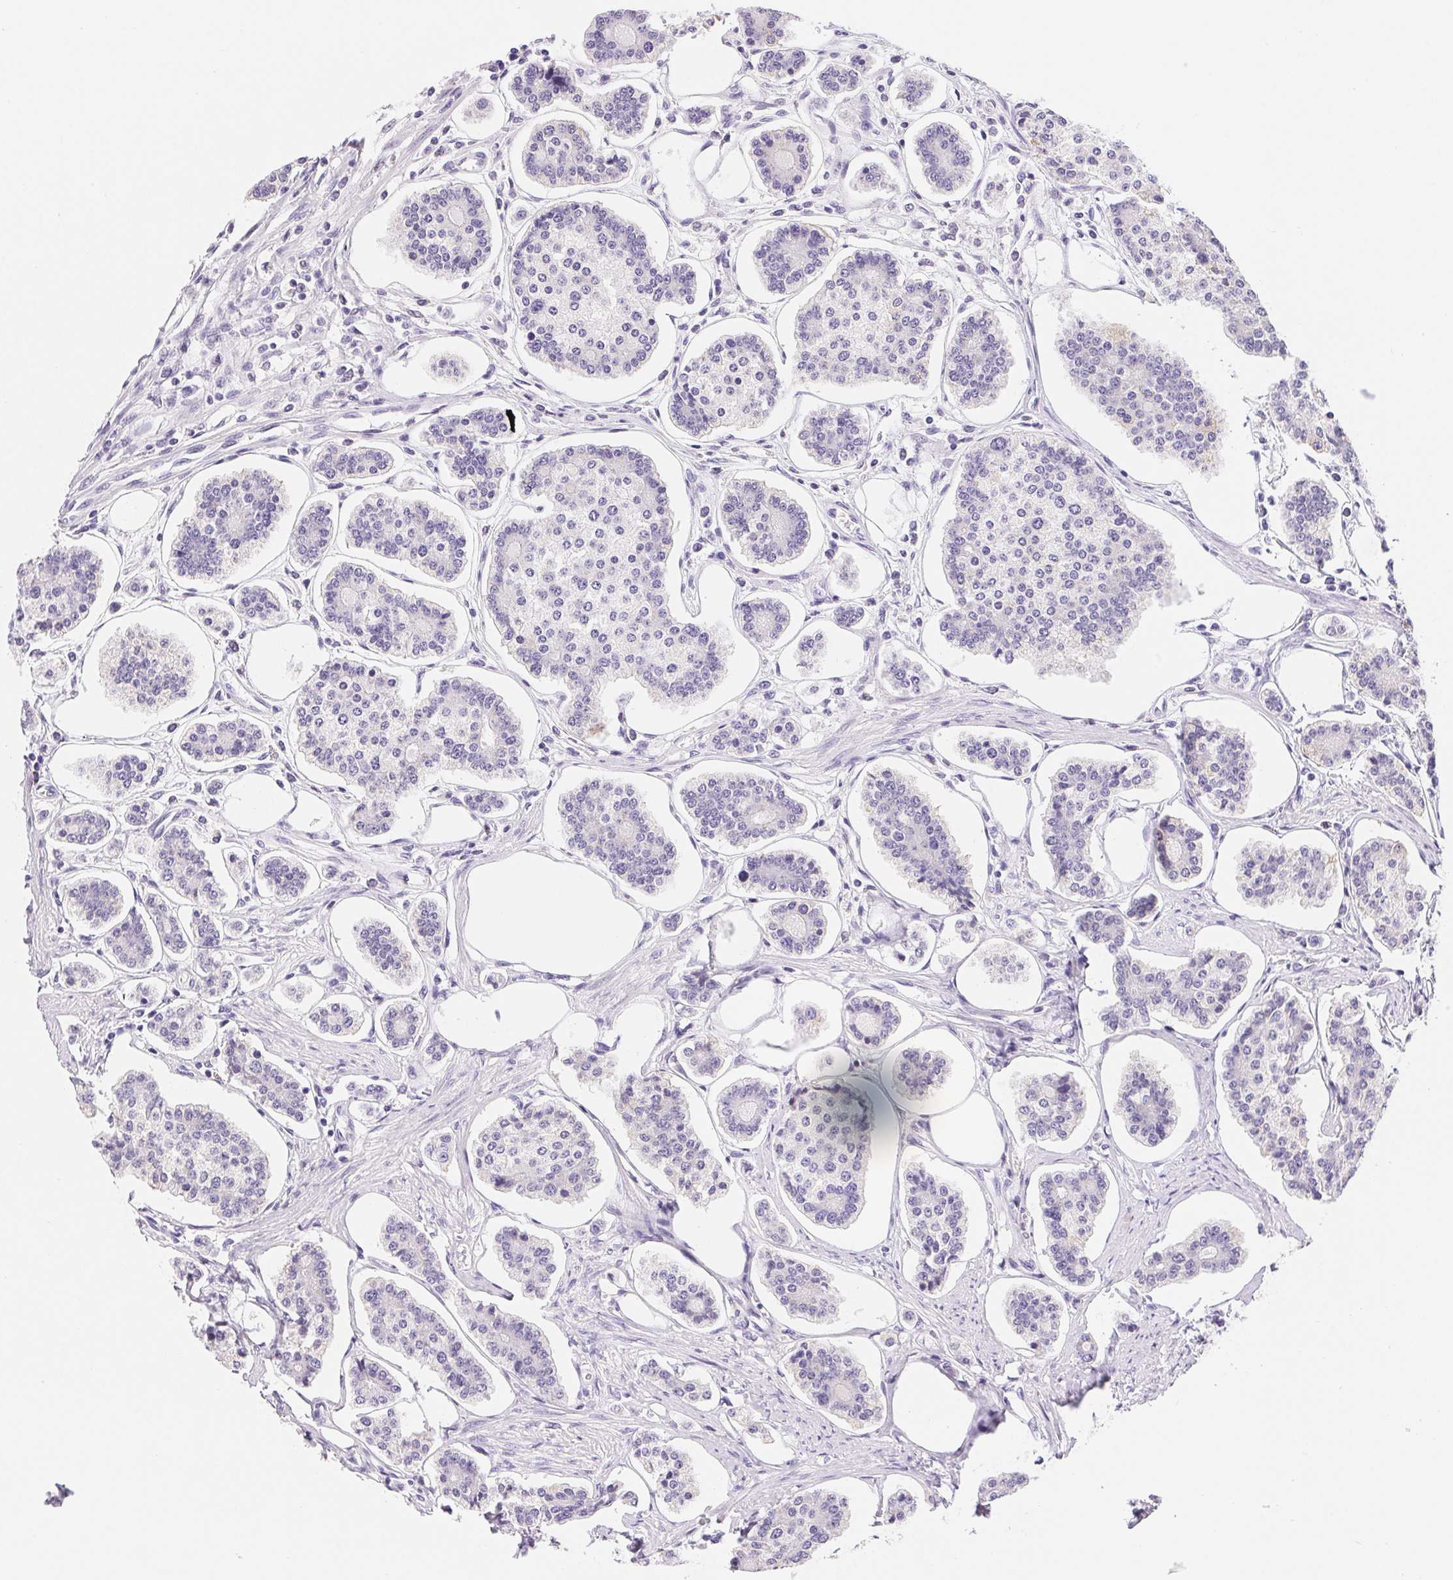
{"staining": {"intensity": "negative", "quantity": "none", "location": "none"}, "tissue": "carcinoid", "cell_type": "Tumor cells", "image_type": "cancer", "snomed": [{"axis": "morphology", "description": "Carcinoid, malignant, NOS"}, {"axis": "topography", "description": "Small intestine"}], "caption": "There is no significant expression in tumor cells of carcinoid (malignant).", "gene": "ASGR2", "patient": {"sex": "female", "age": 65}}